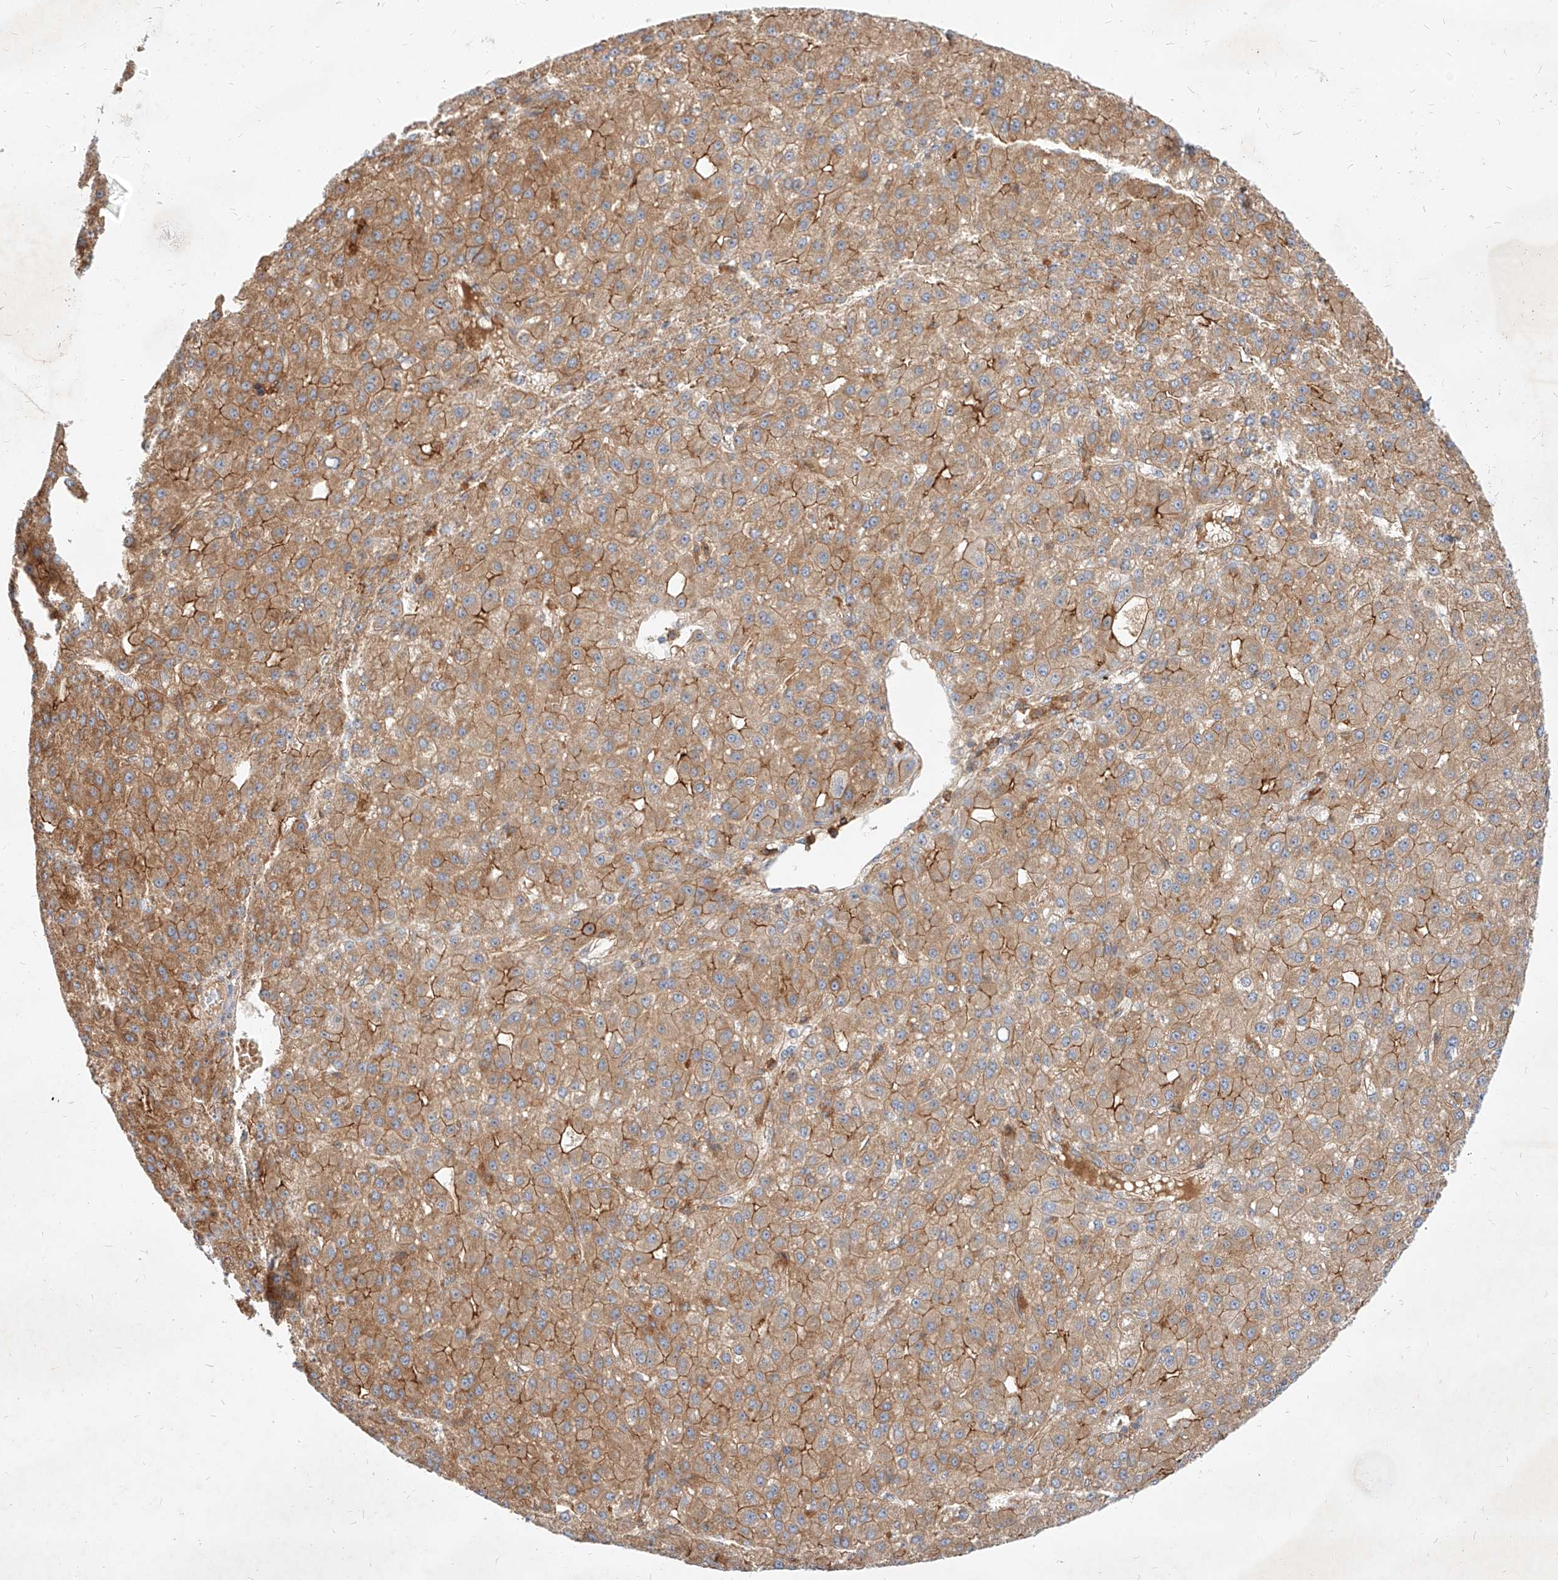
{"staining": {"intensity": "weak", "quantity": "25%-75%", "location": "cytoplasmic/membranous"}, "tissue": "liver cancer", "cell_type": "Tumor cells", "image_type": "cancer", "snomed": [{"axis": "morphology", "description": "Carcinoma, Hepatocellular, NOS"}, {"axis": "topography", "description": "Liver"}], "caption": "The micrograph demonstrates immunohistochemical staining of liver cancer. There is weak cytoplasmic/membranous staining is seen in approximately 25%-75% of tumor cells. The staining was performed using DAB (3,3'-diaminobenzidine) to visualize the protein expression in brown, while the nuclei were stained in blue with hematoxylin (Magnification: 20x).", "gene": "NFAM1", "patient": {"sex": "male", "age": 67}}